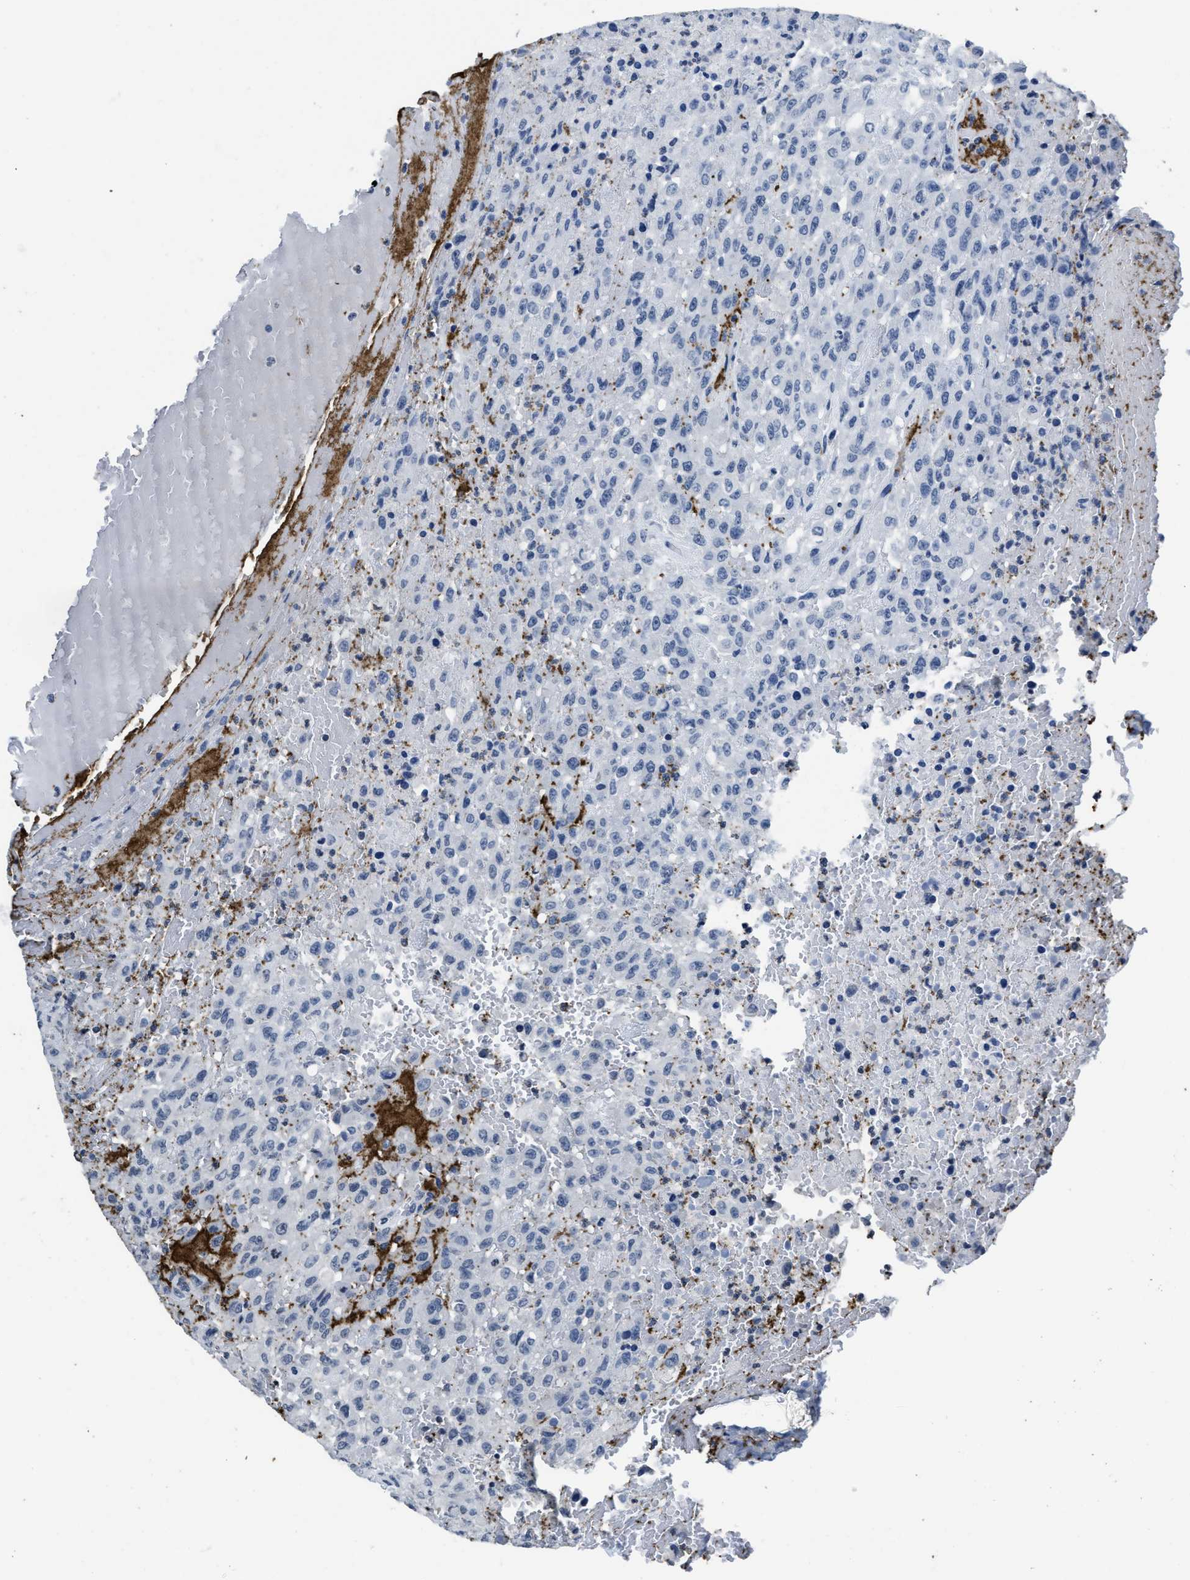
{"staining": {"intensity": "negative", "quantity": "none", "location": "none"}, "tissue": "urothelial cancer", "cell_type": "Tumor cells", "image_type": "cancer", "snomed": [{"axis": "morphology", "description": "Urothelial carcinoma, High grade"}, {"axis": "topography", "description": "Urinary bladder"}], "caption": "Immunohistochemical staining of urothelial cancer reveals no significant expression in tumor cells.", "gene": "ITGA2B", "patient": {"sex": "male", "age": 46}}